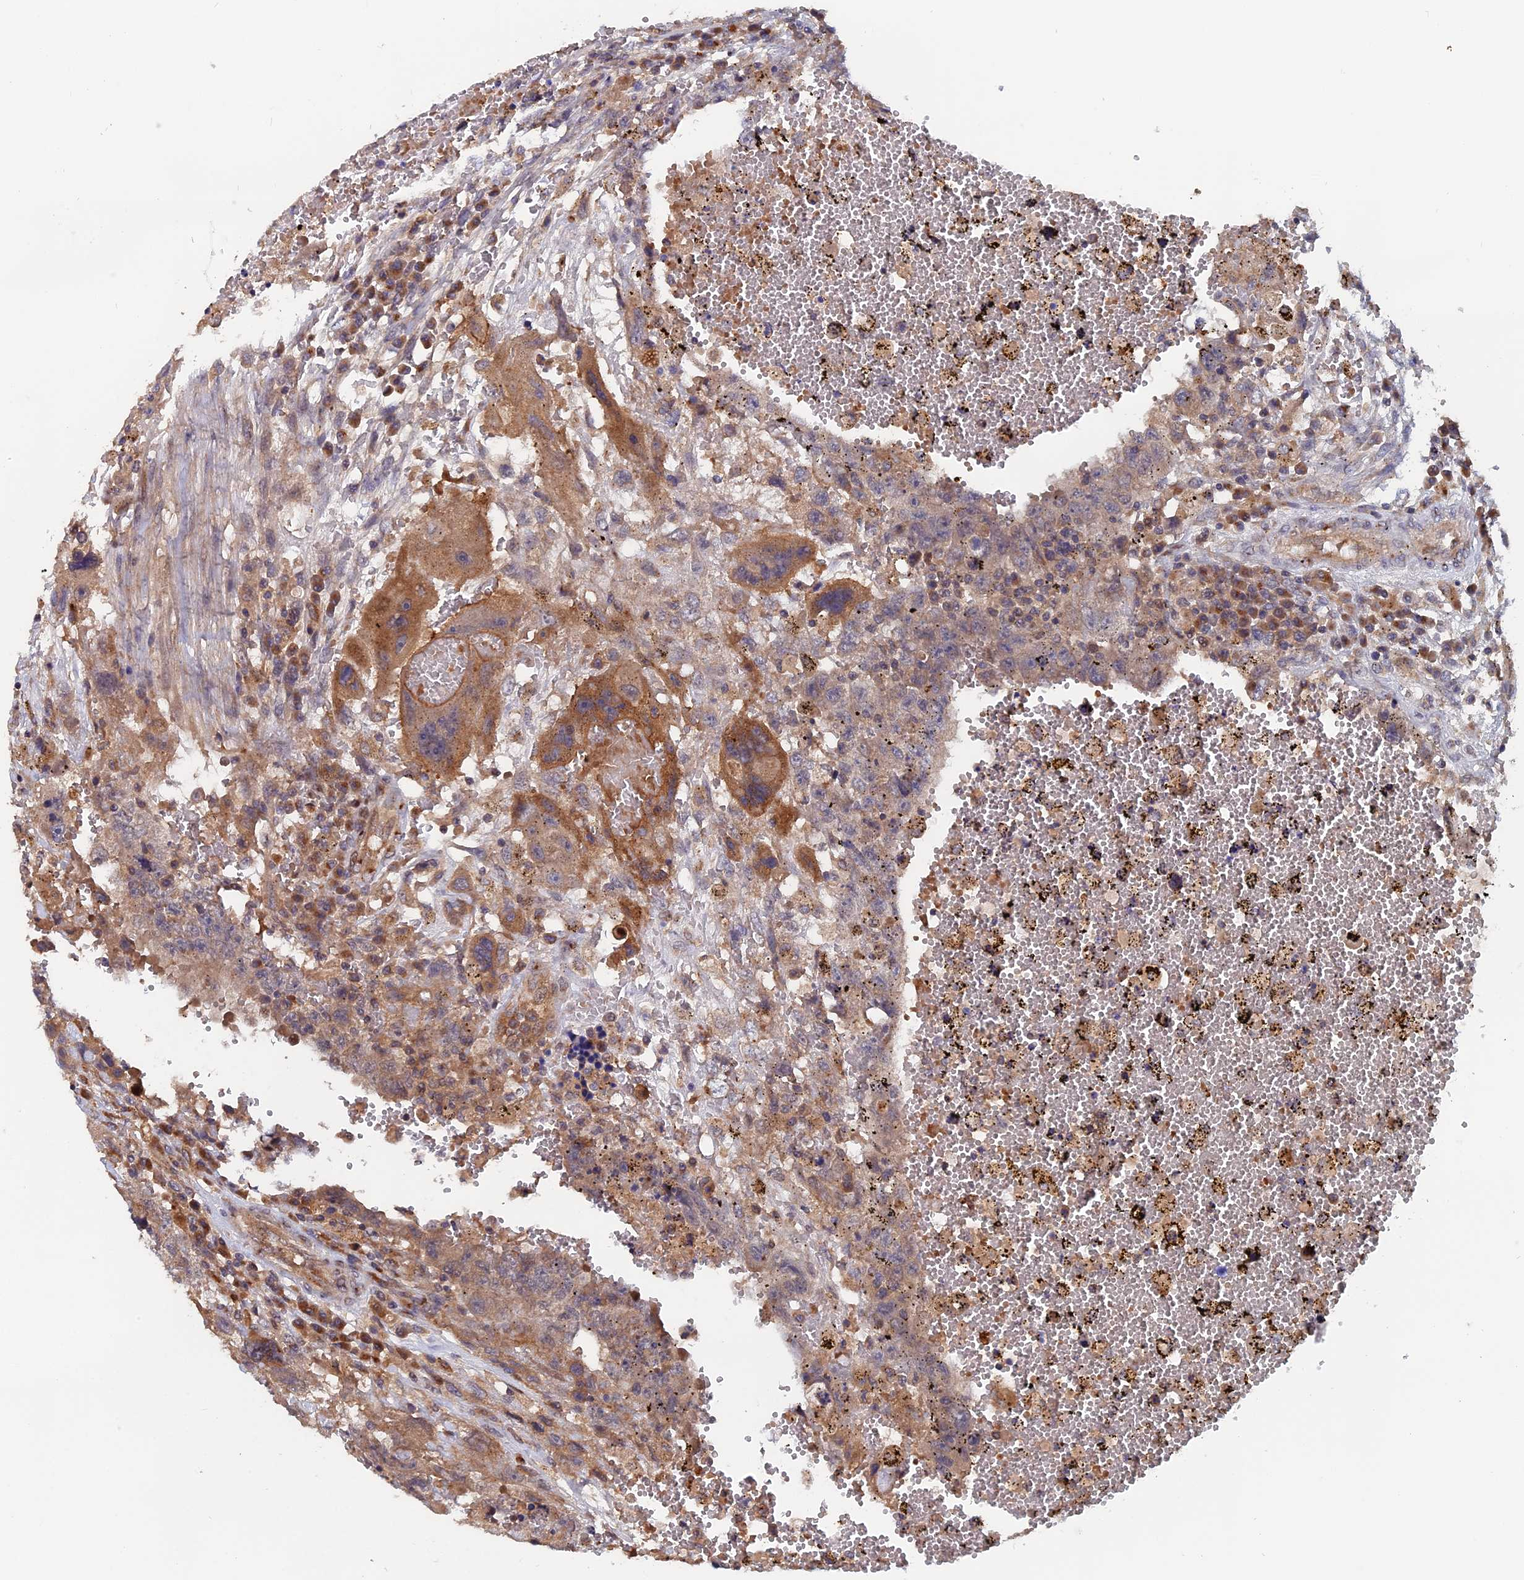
{"staining": {"intensity": "moderate", "quantity": "25%-75%", "location": "cytoplasmic/membranous"}, "tissue": "testis cancer", "cell_type": "Tumor cells", "image_type": "cancer", "snomed": [{"axis": "morphology", "description": "Carcinoma, Embryonal, NOS"}, {"axis": "topography", "description": "Testis"}], "caption": "DAB (3,3'-diaminobenzidine) immunohistochemical staining of human testis cancer (embryonal carcinoma) demonstrates moderate cytoplasmic/membranous protein staining in about 25%-75% of tumor cells.", "gene": "TRAPPC2L", "patient": {"sex": "male", "age": 26}}